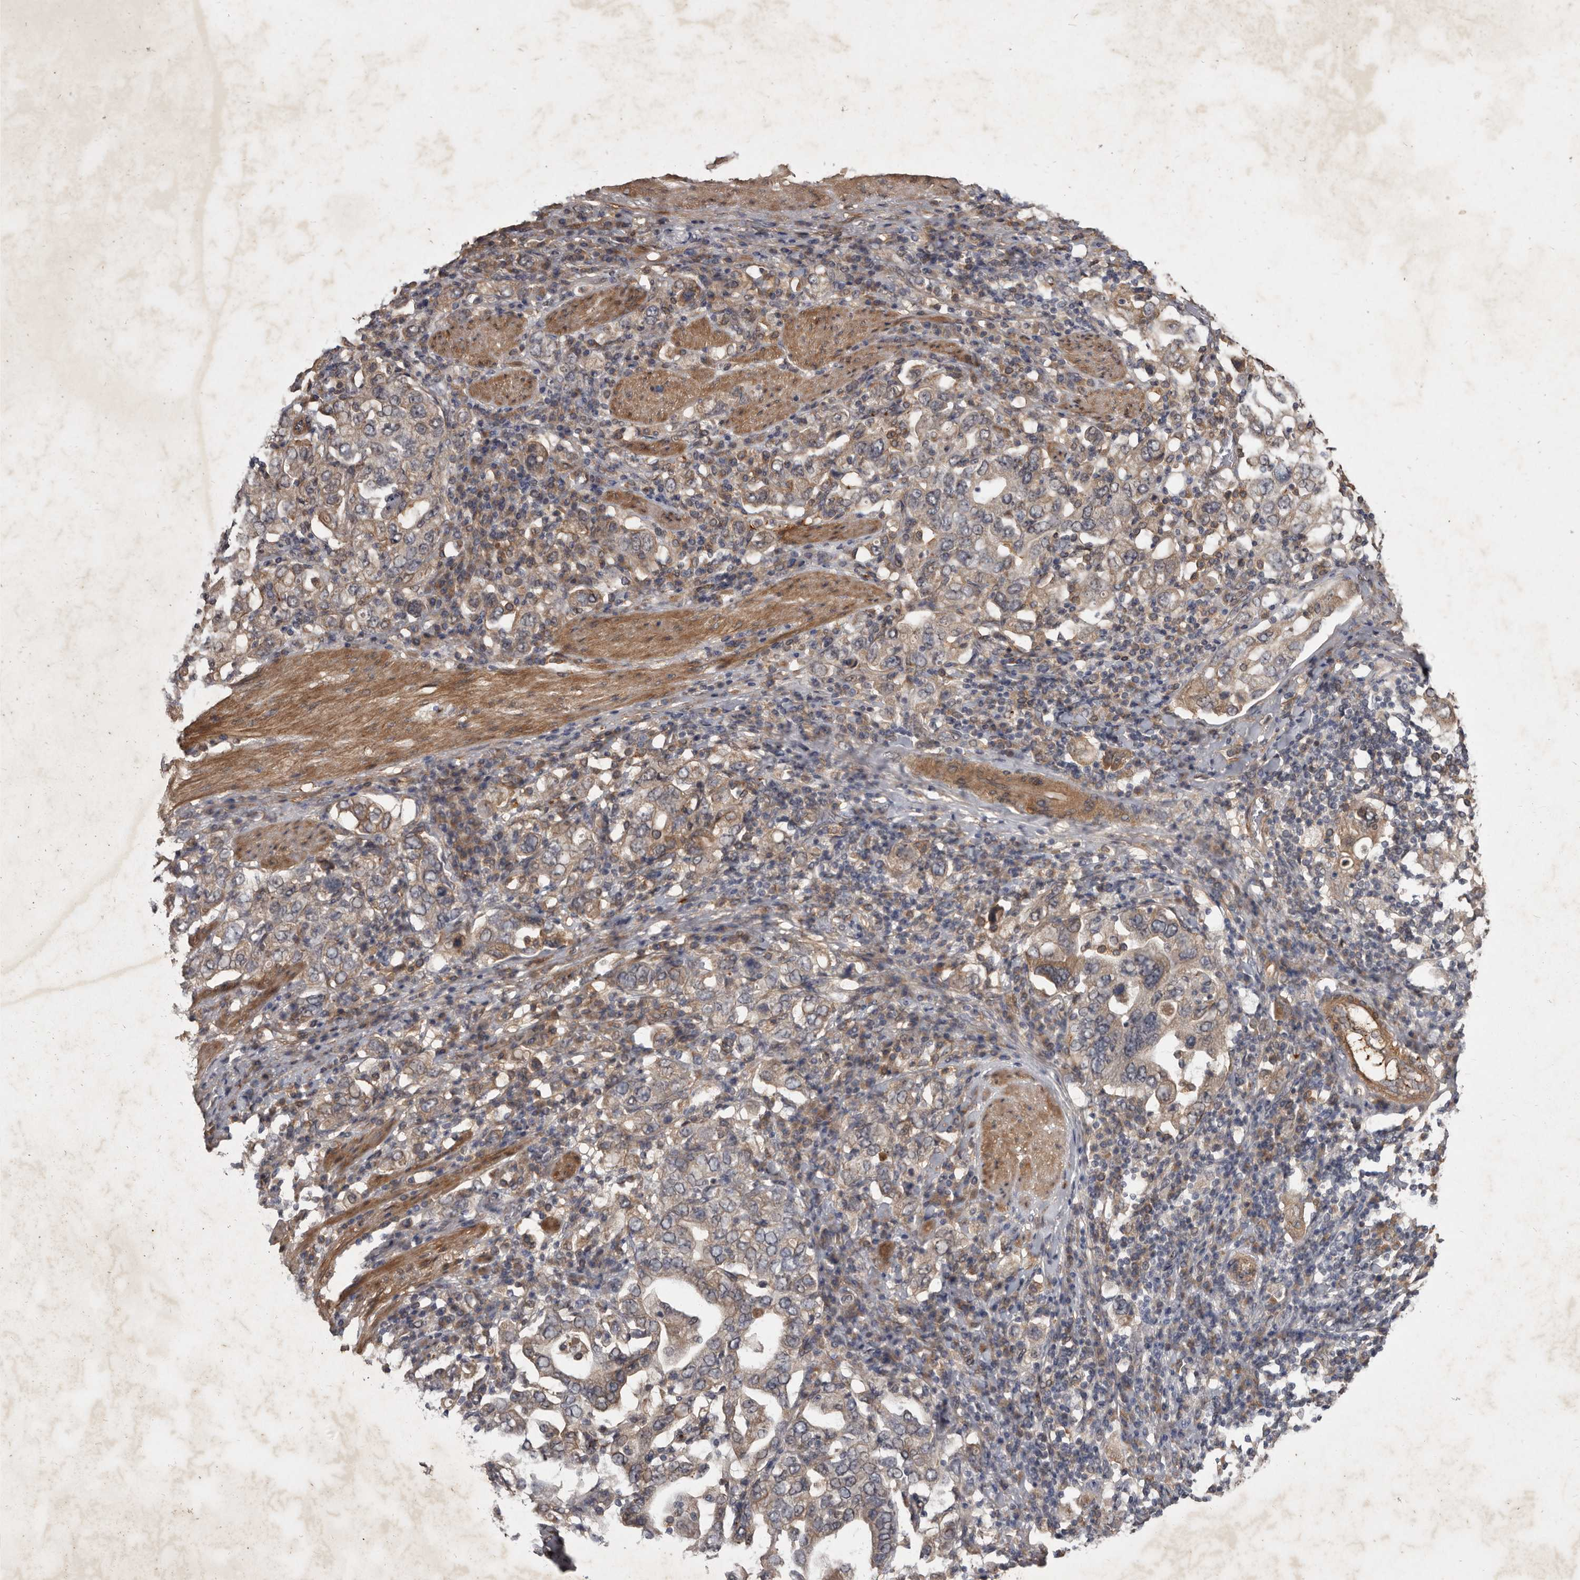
{"staining": {"intensity": "weak", "quantity": ">75%", "location": "cytoplasmic/membranous"}, "tissue": "stomach cancer", "cell_type": "Tumor cells", "image_type": "cancer", "snomed": [{"axis": "morphology", "description": "Adenocarcinoma, NOS"}, {"axis": "topography", "description": "Stomach, upper"}], "caption": "Protein staining shows weak cytoplasmic/membranous positivity in approximately >75% of tumor cells in stomach cancer.", "gene": "DNAJC28", "patient": {"sex": "male", "age": 62}}